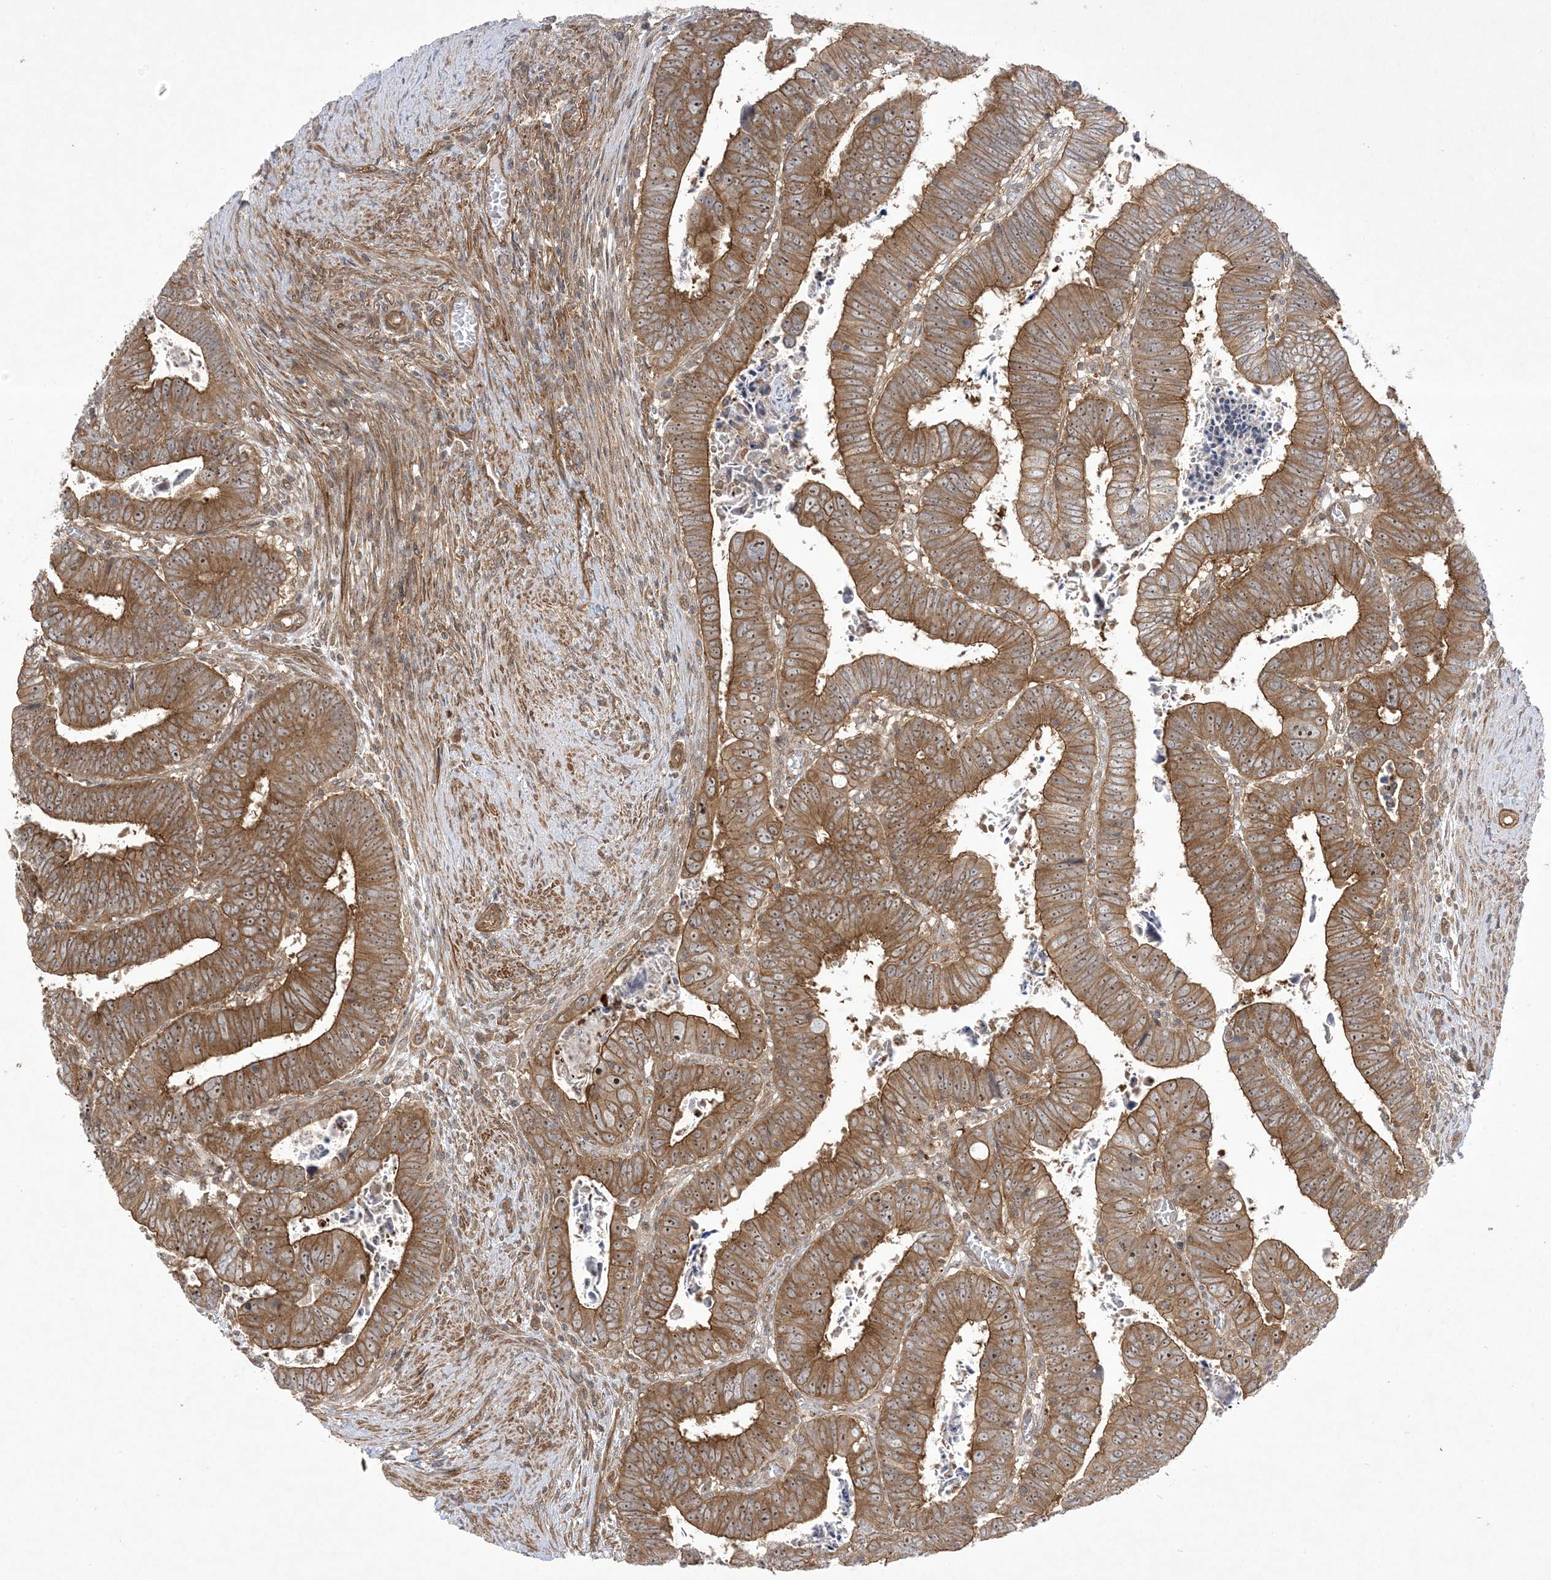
{"staining": {"intensity": "moderate", "quantity": ">75%", "location": "cytoplasmic/membranous,nuclear"}, "tissue": "colorectal cancer", "cell_type": "Tumor cells", "image_type": "cancer", "snomed": [{"axis": "morphology", "description": "Normal tissue, NOS"}, {"axis": "morphology", "description": "Adenocarcinoma, NOS"}, {"axis": "topography", "description": "Rectum"}], "caption": "A micrograph of adenocarcinoma (colorectal) stained for a protein demonstrates moderate cytoplasmic/membranous and nuclear brown staining in tumor cells.", "gene": "SOGA3", "patient": {"sex": "female", "age": 65}}